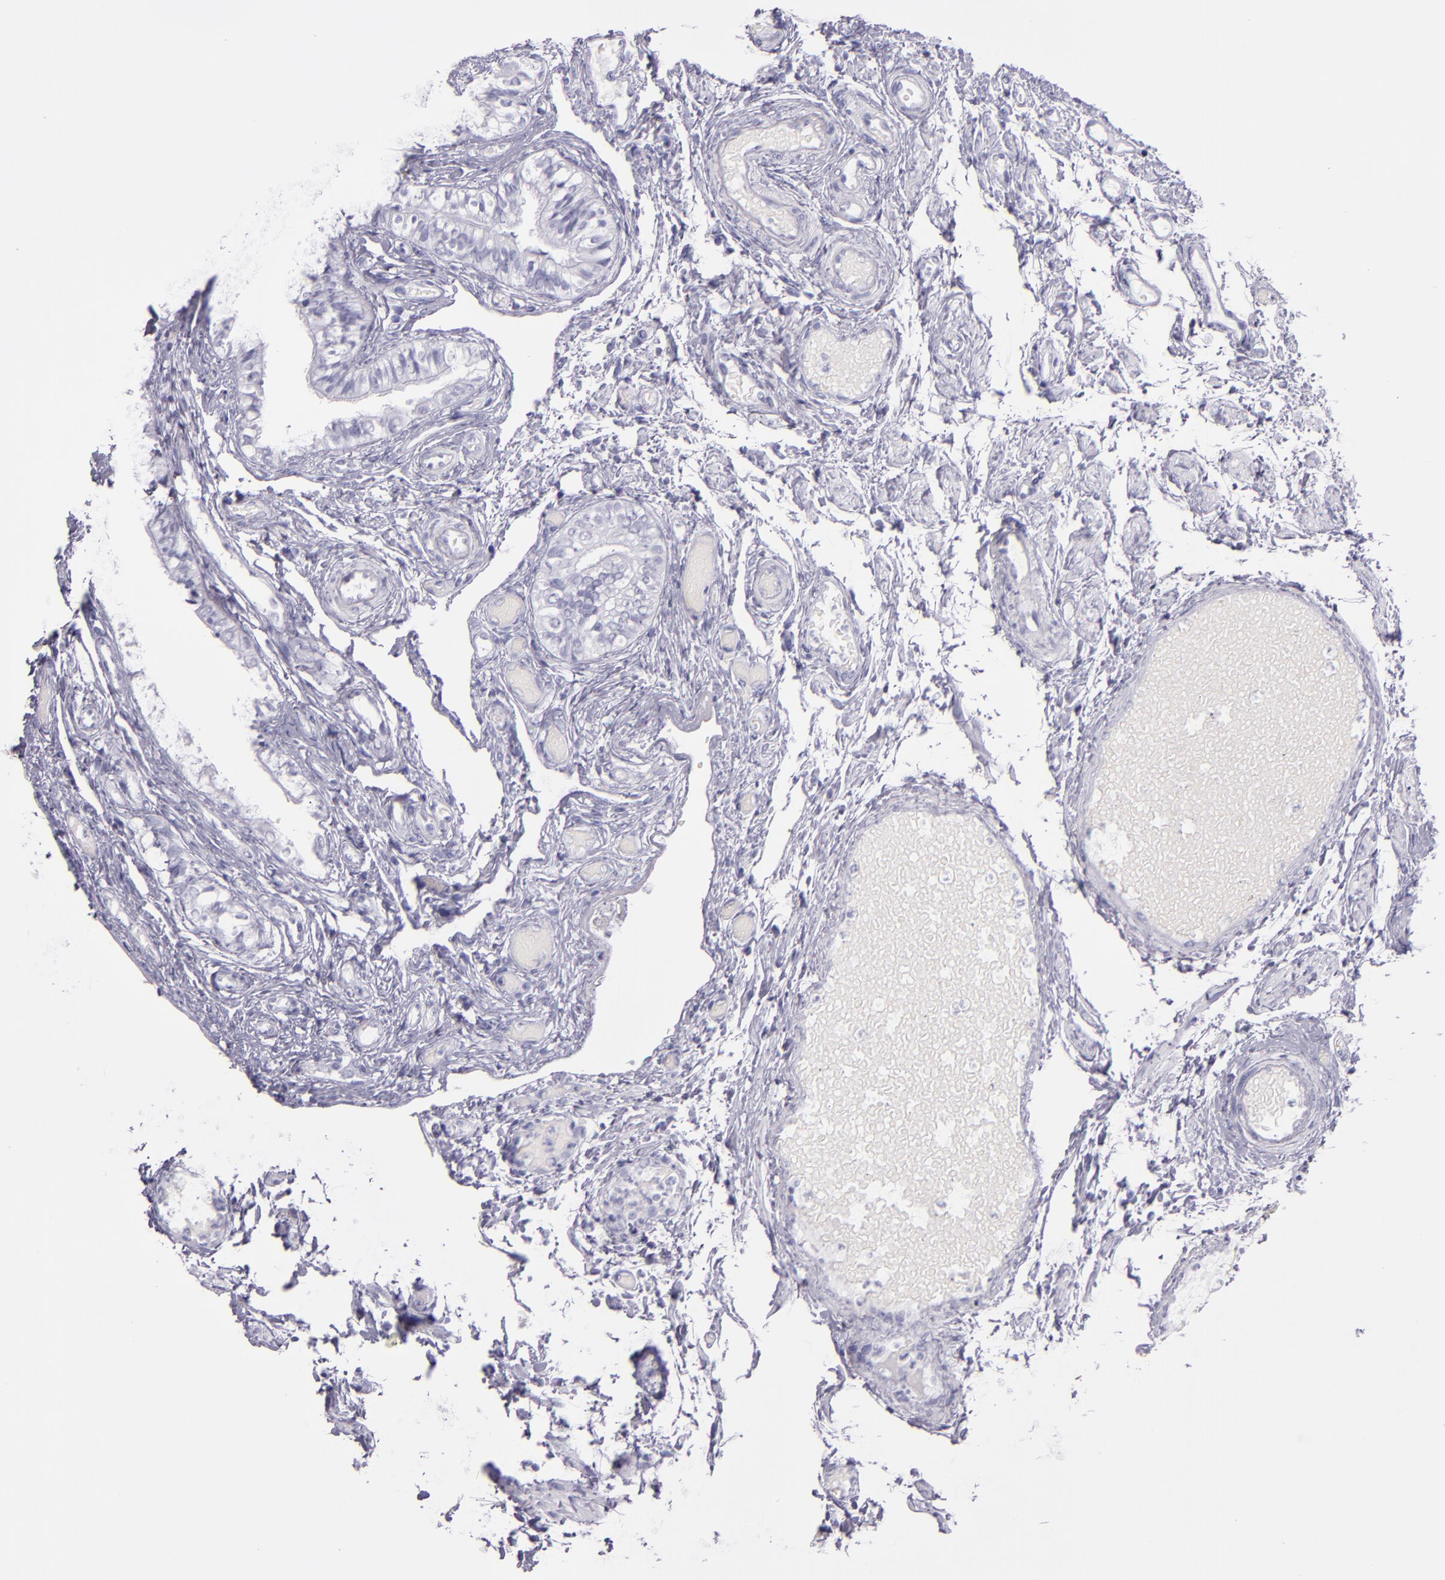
{"staining": {"intensity": "negative", "quantity": "none", "location": "none"}, "tissue": "fallopian tube", "cell_type": "Glandular cells", "image_type": "normal", "snomed": [{"axis": "morphology", "description": "Normal tissue, NOS"}, {"axis": "morphology", "description": "Dermoid, NOS"}, {"axis": "topography", "description": "Fallopian tube"}], "caption": "Human fallopian tube stained for a protein using IHC demonstrates no staining in glandular cells.", "gene": "CR2", "patient": {"sex": "female", "age": 33}}